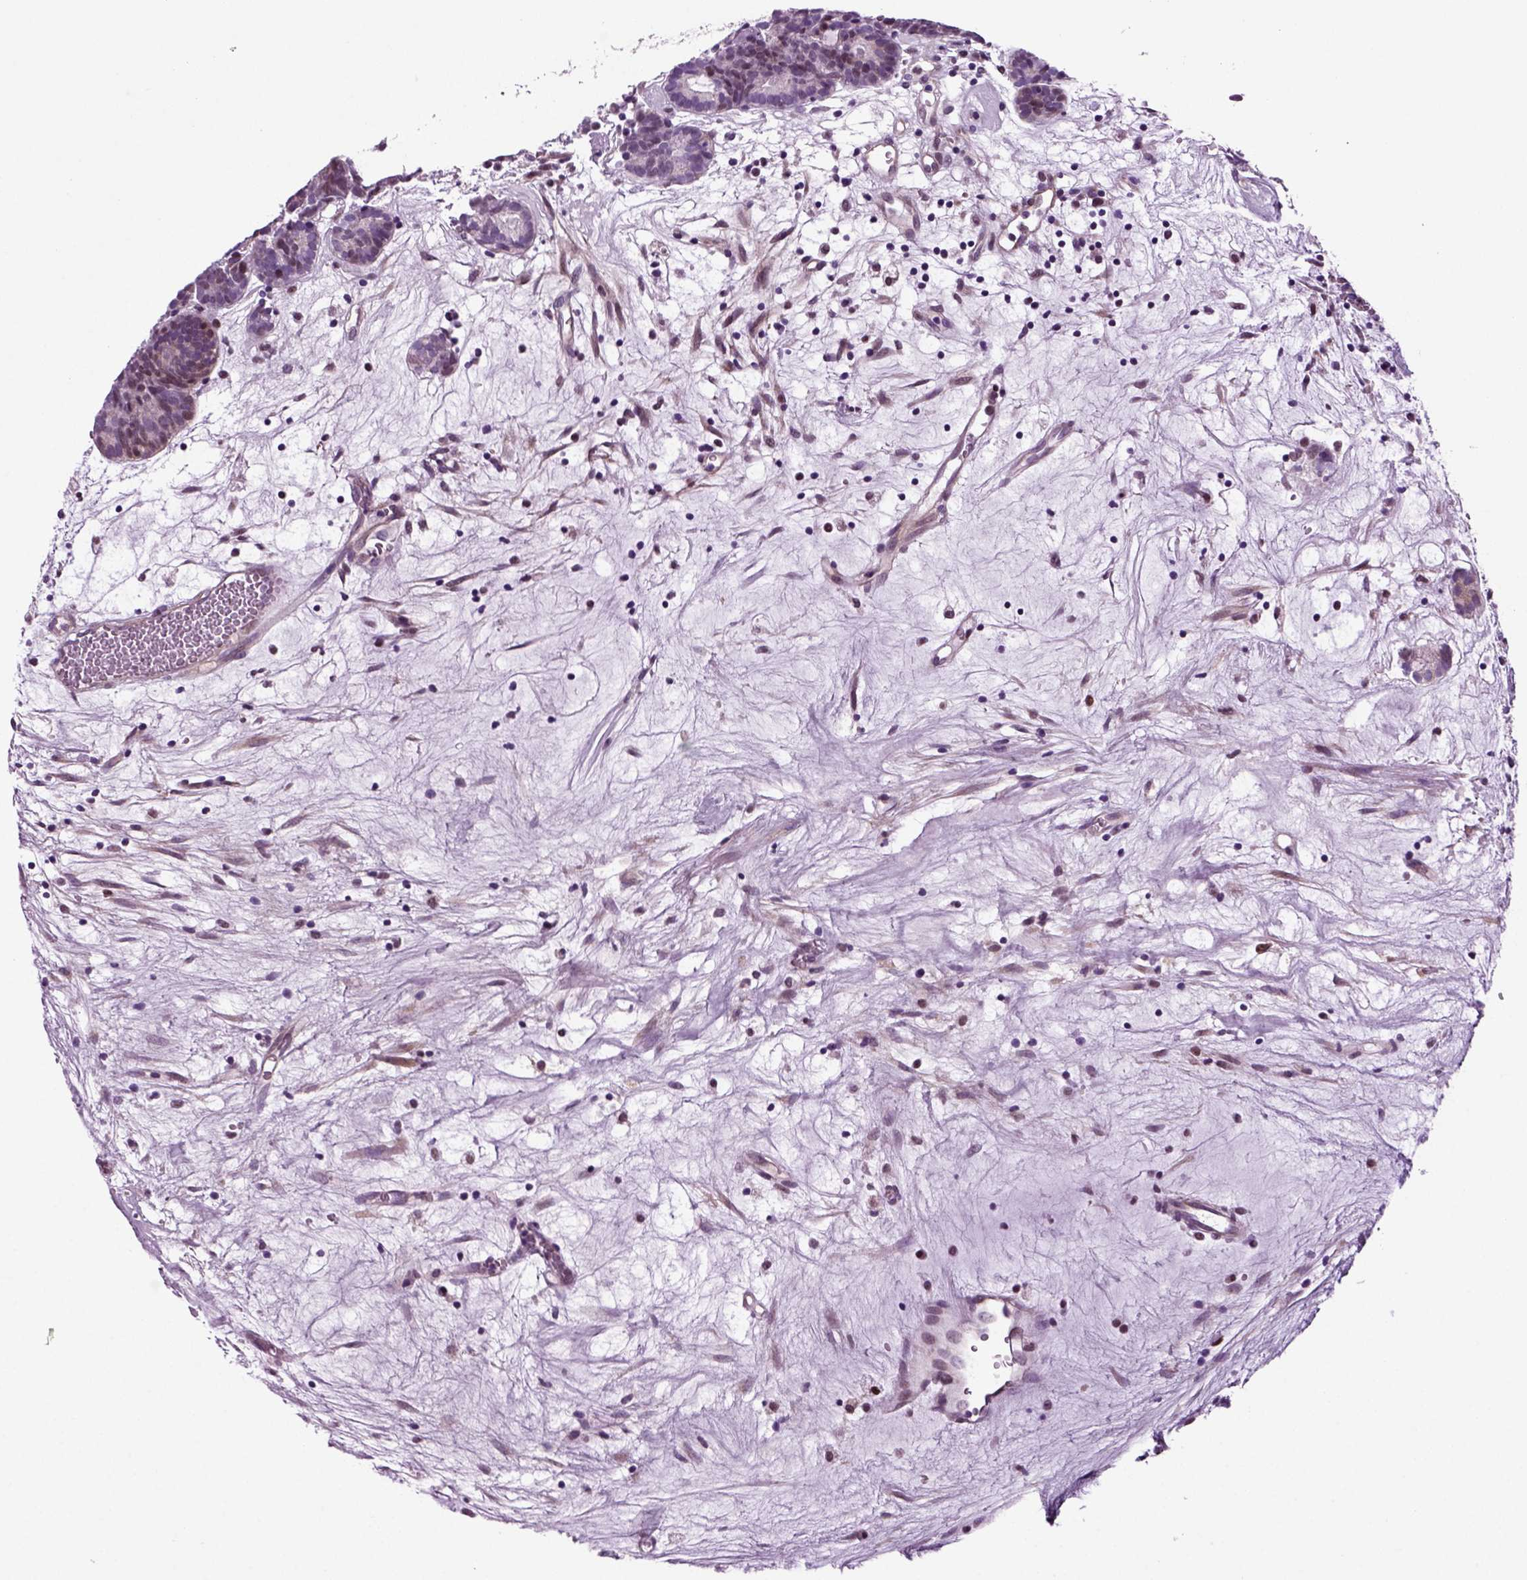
{"staining": {"intensity": "moderate", "quantity": "<25%", "location": "nuclear"}, "tissue": "head and neck cancer", "cell_type": "Tumor cells", "image_type": "cancer", "snomed": [{"axis": "morphology", "description": "Adenocarcinoma, NOS"}, {"axis": "topography", "description": "Head-Neck"}], "caption": "Head and neck adenocarcinoma stained with IHC demonstrates moderate nuclear expression in about <25% of tumor cells.", "gene": "ARID3A", "patient": {"sex": "female", "age": 81}}